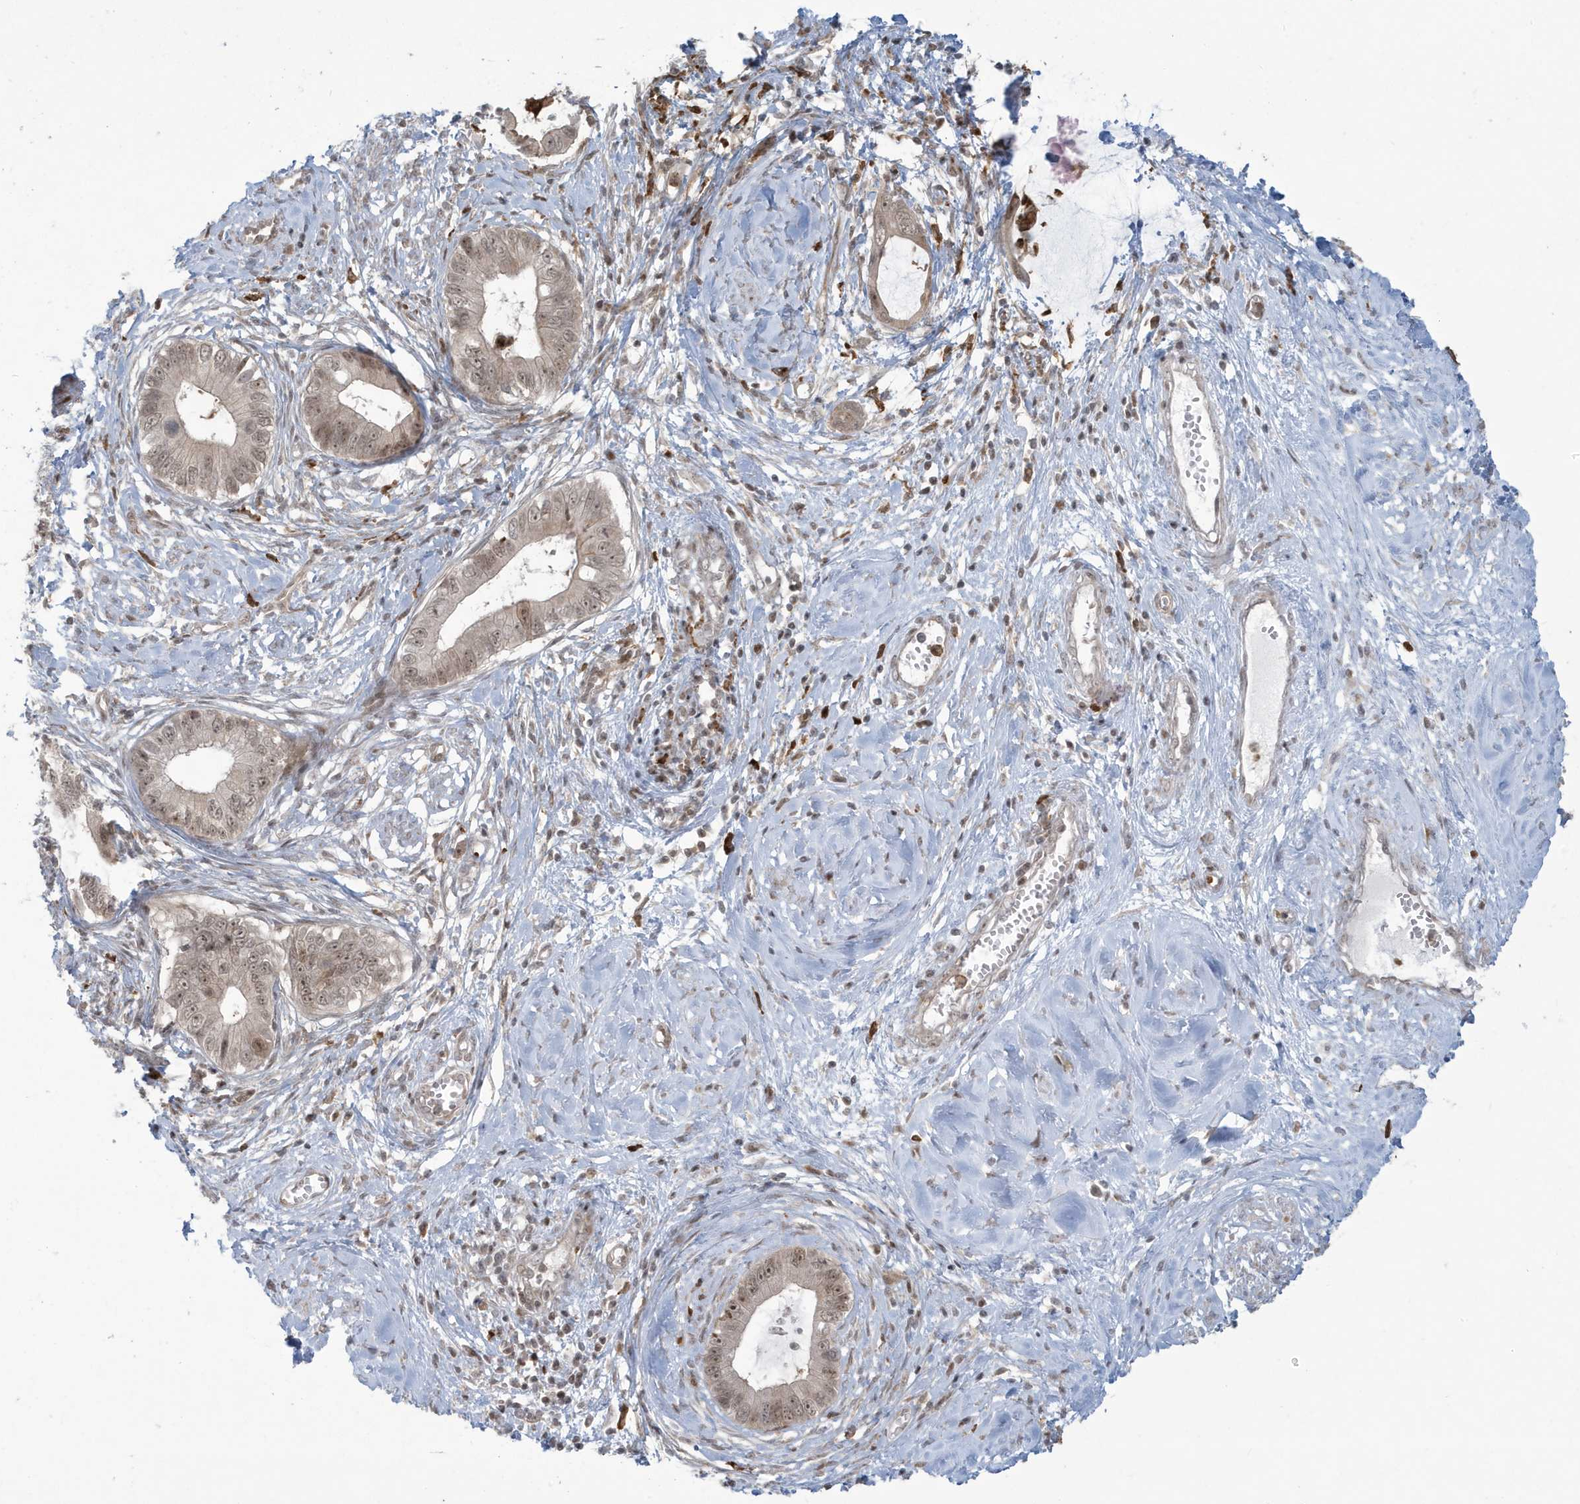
{"staining": {"intensity": "weak", "quantity": ">75%", "location": "nuclear"}, "tissue": "cervical cancer", "cell_type": "Tumor cells", "image_type": "cancer", "snomed": [{"axis": "morphology", "description": "Adenocarcinoma, NOS"}, {"axis": "topography", "description": "Cervix"}], "caption": "Immunohistochemistry image of cervical cancer (adenocarcinoma) stained for a protein (brown), which shows low levels of weak nuclear staining in about >75% of tumor cells.", "gene": "C1orf52", "patient": {"sex": "female", "age": 44}}